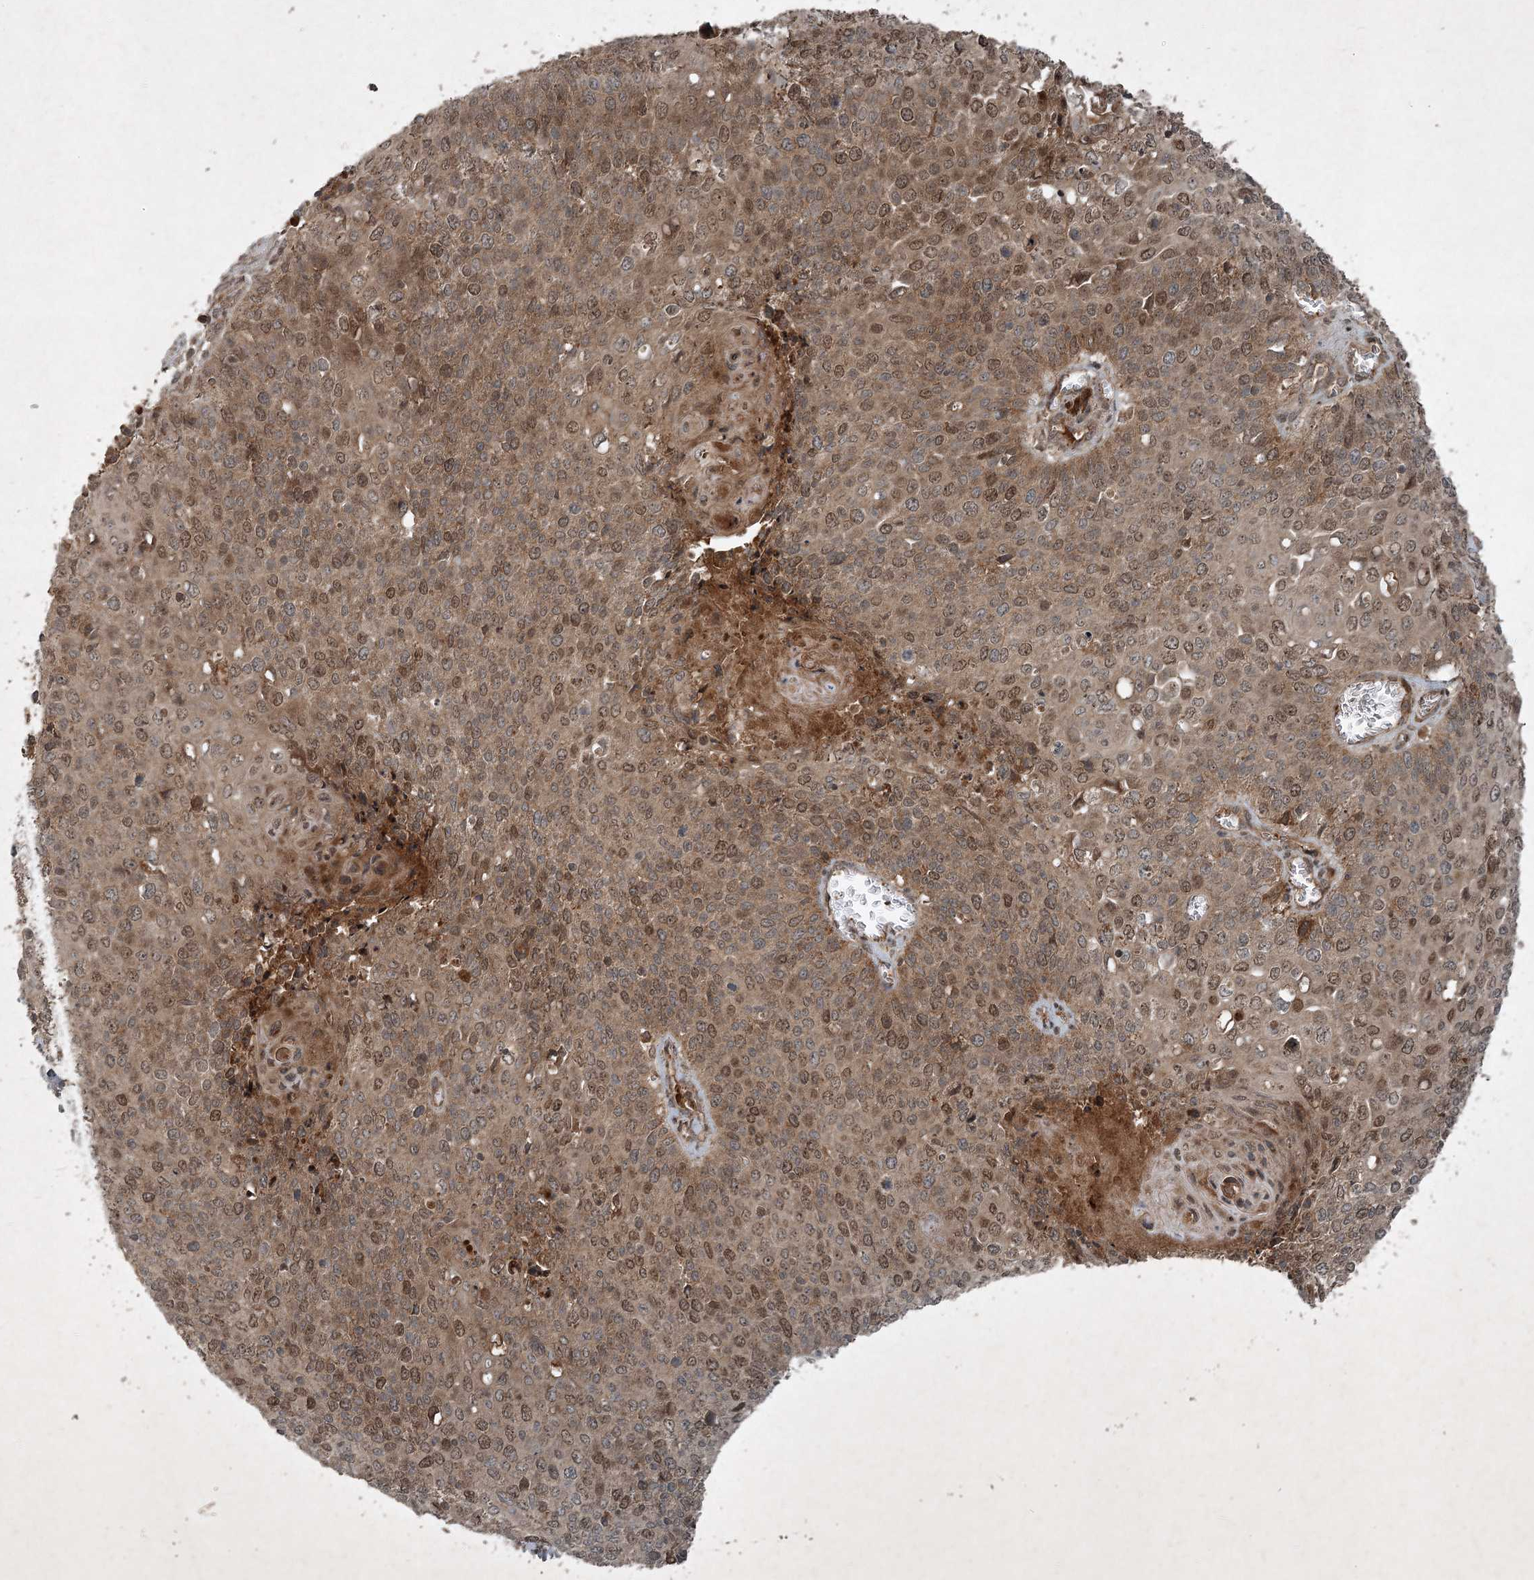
{"staining": {"intensity": "moderate", "quantity": ">75%", "location": "cytoplasmic/membranous,nuclear"}, "tissue": "cervical cancer", "cell_type": "Tumor cells", "image_type": "cancer", "snomed": [{"axis": "morphology", "description": "Squamous cell carcinoma, NOS"}, {"axis": "topography", "description": "Cervix"}], "caption": "Approximately >75% of tumor cells in cervical cancer display moderate cytoplasmic/membranous and nuclear protein staining as visualized by brown immunohistochemical staining.", "gene": "UNC93A", "patient": {"sex": "female", "age": 39}}